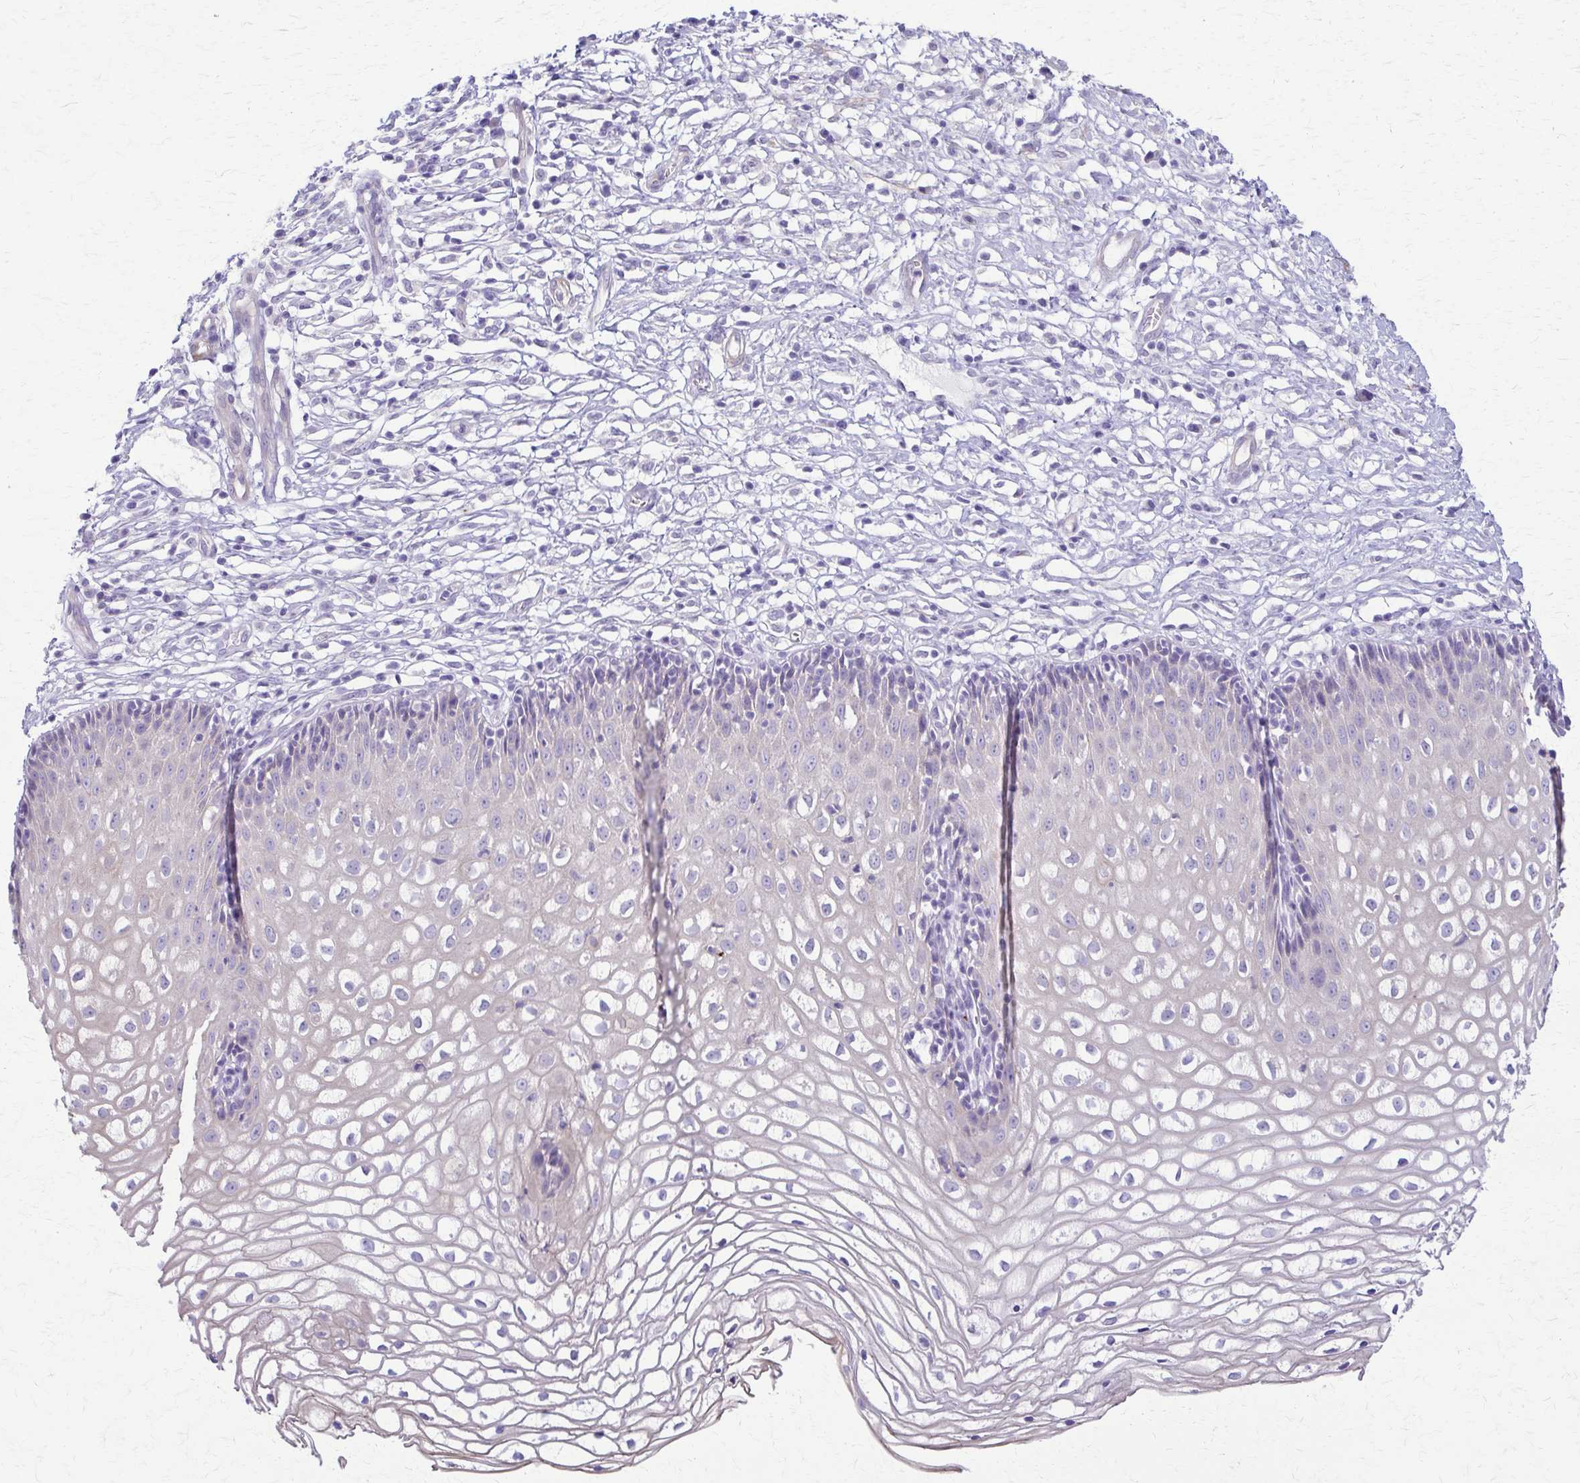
{"staining": {"intensity": "negative", "quantity": "none", "location": "none"}, "tissue": "cervix", "cell_type": "Glandular cells", "image_type": "normal", "snomed": [{"axis": "morphology", "description": "Normal tissue, NOS"}, {"axis": "topography", "description": "Cervix"}], "caption": "High magnification brightfield microscopy of normal cervix stained with DAB (3,3'-diaminobenzidine) (brown) and counterstained with hematoxylin (blue): glandular cells show no significant expression. (DAB immunohistochemistry, high magnification).", "gene": "DSP", "patient": {"sex": "female", "age": 36}}